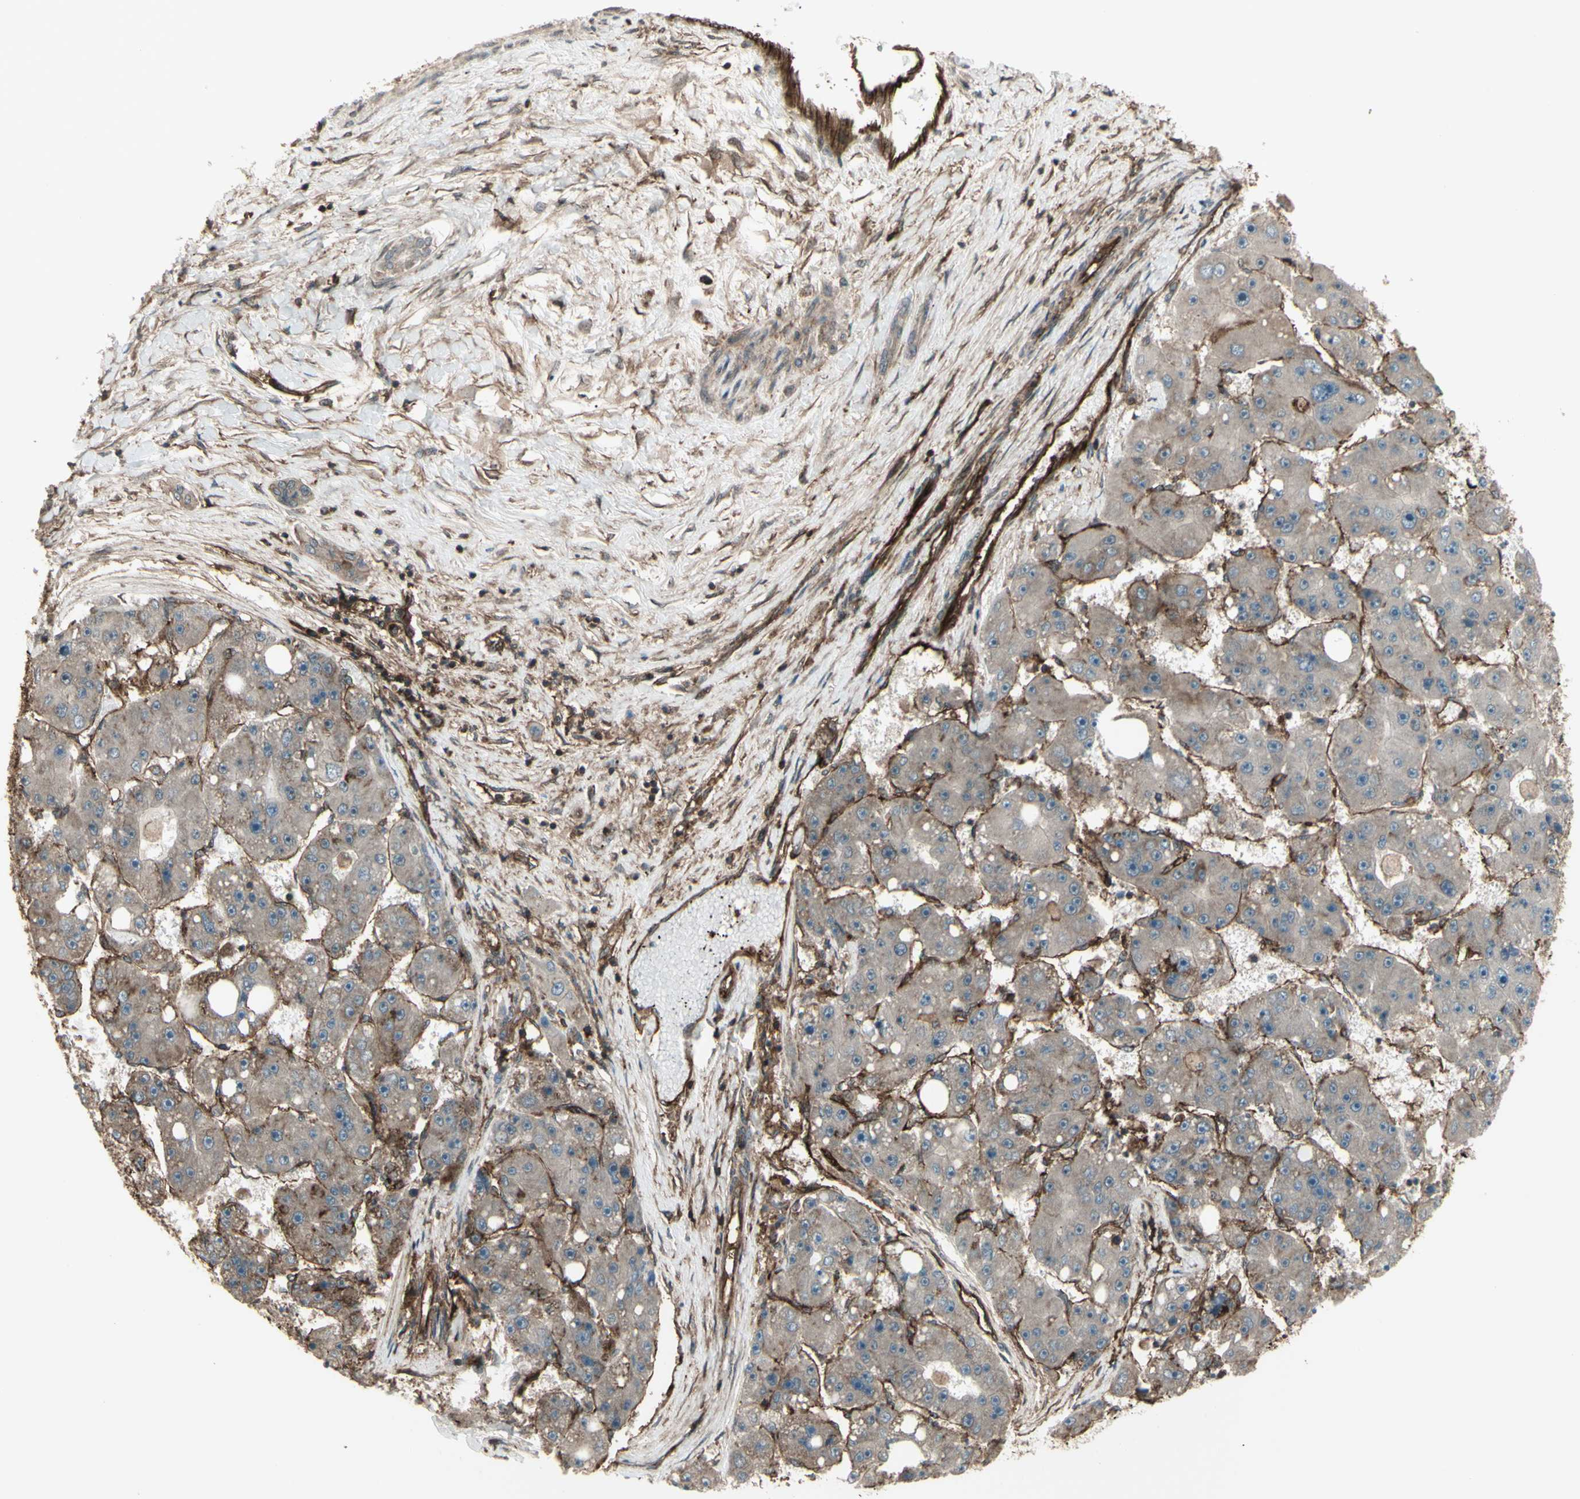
{"staining": {"intensity": "weak", "quantity": ">75%", "location": "cytoplasmic/membranous"}, "tissue": "liver cancer", "cell_type": "Tumor cells", "image_type": "cancer", "snomed": [{"axis": "morphology", "description": "Carcinoma, Hepatocellular, NOS"}, {"axis": "topography", "description": "Liver"}], "caption": "A brown stain shows weak cytoplasmic/membranous positivity of a protein in liver cancer (hepatocellular carcinoma) tumor cells.", "gene": "FXYD5", "patient": {"sex": "female", "age": 61}}